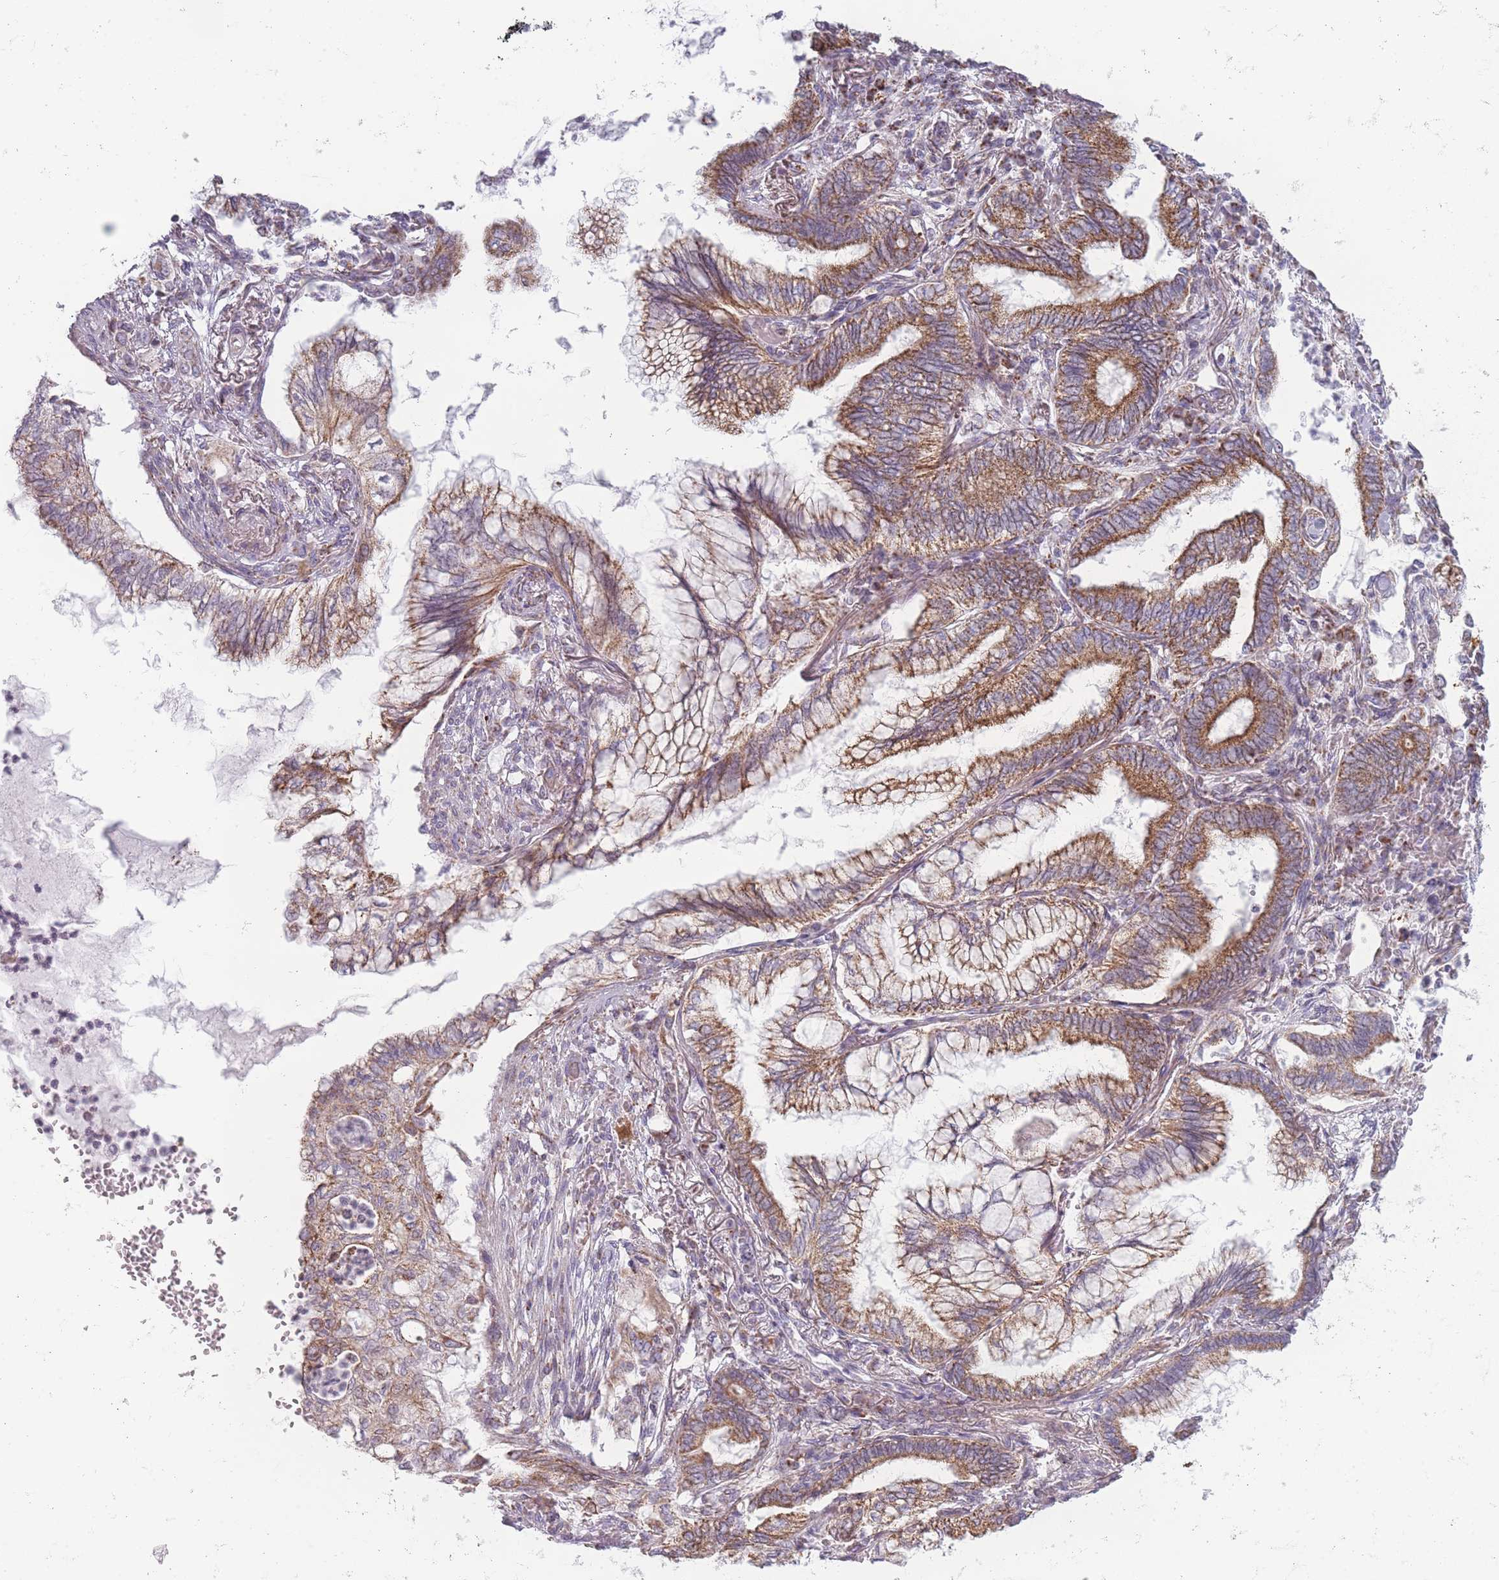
{"staining": {"intensity": "moderate", "quantity": ">75%", "location": "cytoplasmic/membranous"}, "tissue": "lung cancer", "cell_type": "Tumor cells", "image_type": "cancer", "snomed": [{"axis": "morphology", "description": "Adenocarcinoma, NOS"}, {"axis": "topography", "description": "Lung"}], "caption": "Adenocarcinoma (lung) was stained to show a protein in brown. There is medium levels of moderate cytoplasmic/membranous staining in approximately >75% of tumor cells. The protein is shown in brown color, while the nuclei are stained blue.", "gene": "DCHS1", "patient": {"sex": "female", "age": 70}}